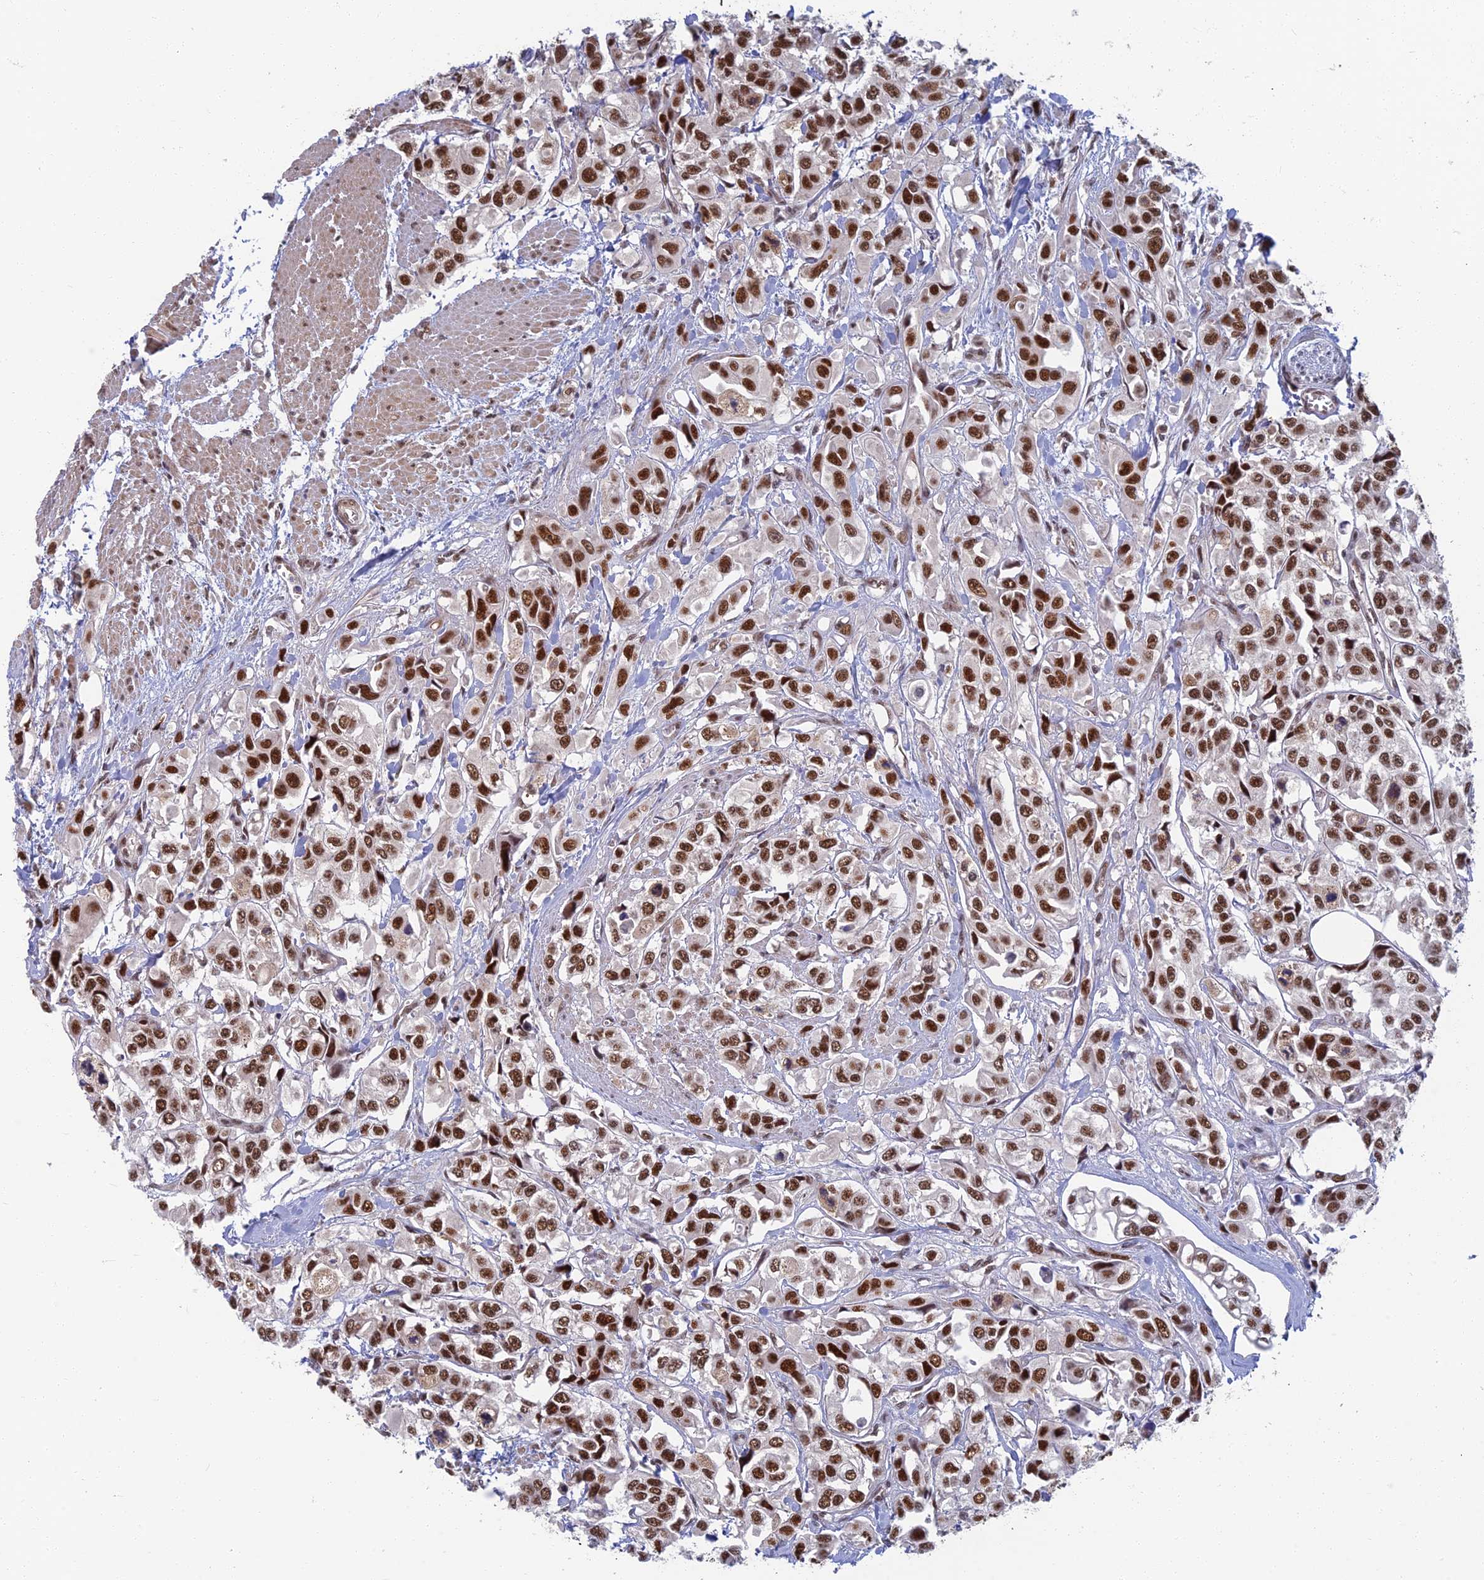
{"staining": {"intensity": "strong", "quantity": ">75%", "location": "nuclear"}, "tissue": "urothelial cancer", "cell_type": "Tumor cells", "image_type": "cancer", "snomed": [{"axis": "morphology", "description": "Urothelial carcinoma, High grade"}, {"axis": "topography", "description": "Urinary bladder"}], "caption": "Protein expression by immunohistochemistry exhibits strong nuclear positivity in about >75% of tumor cells in high-grade urothelial carcinoma.", "gene": "TCEA2", "patient": {"sex": "male", "age": 67}}